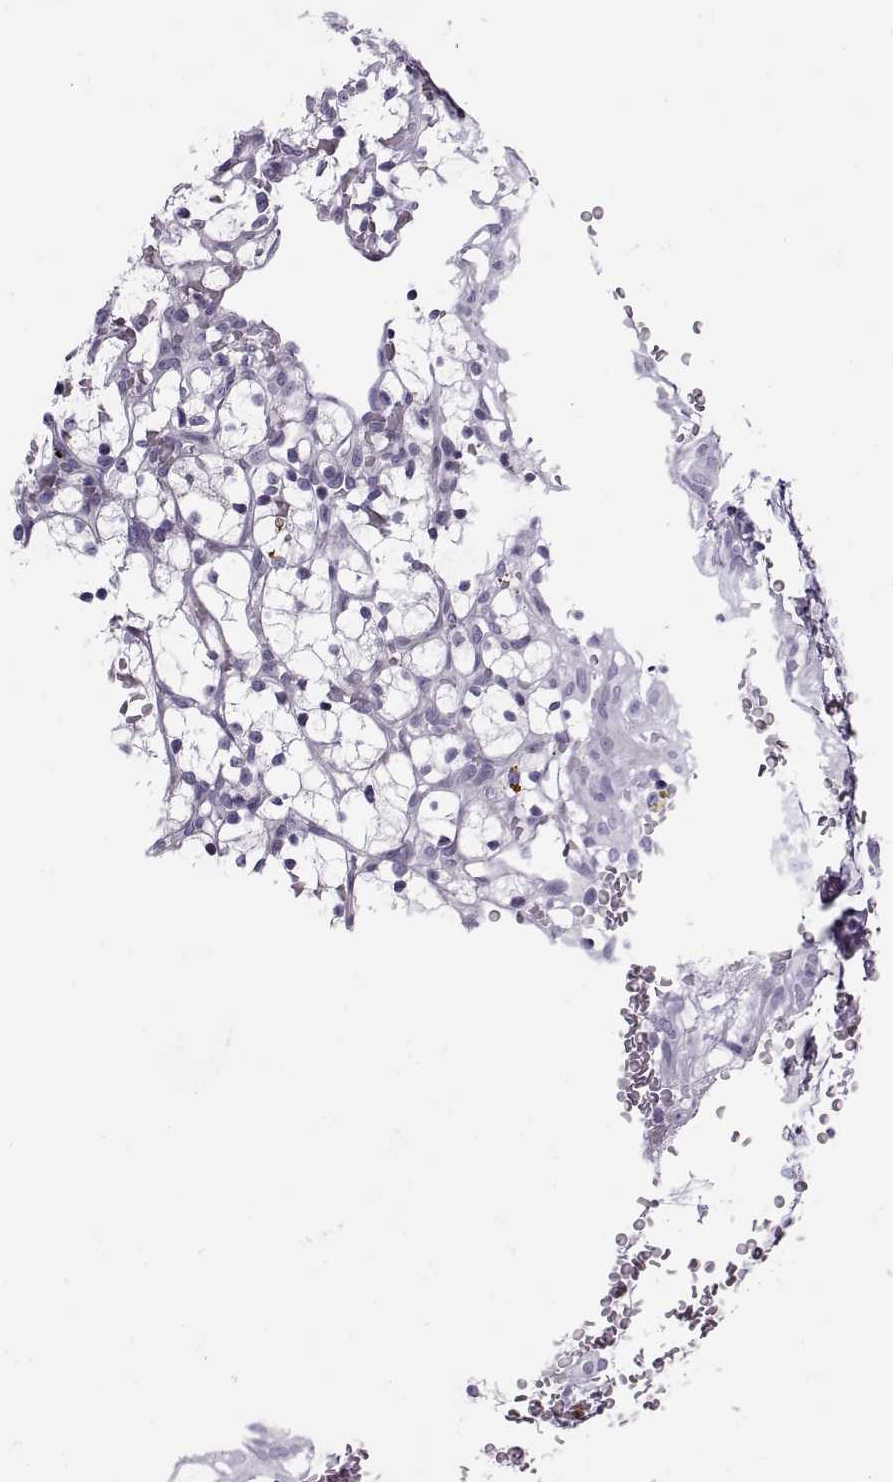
{"staining": {"intensity": "negative", "quantity": "none", "location": "none"}, "tissue": "renal cancer", "cell_type": "Tumor cells", "image_type": "cancer", "snomed": [{"axis": "morphology", "description": "Adenocarcinoma, NOS"}, {"axis": "topography", "description": "Kidney"}], "caption": "IHC image of neoplastic tissue: human renal adenocarcinoma stained with DAB (3,3'-diaminobenzidine) demonstrates no significant protein staining in tumor cells.", "gene": "CALCR", "patient": {"sex": "female", "age": 64}}